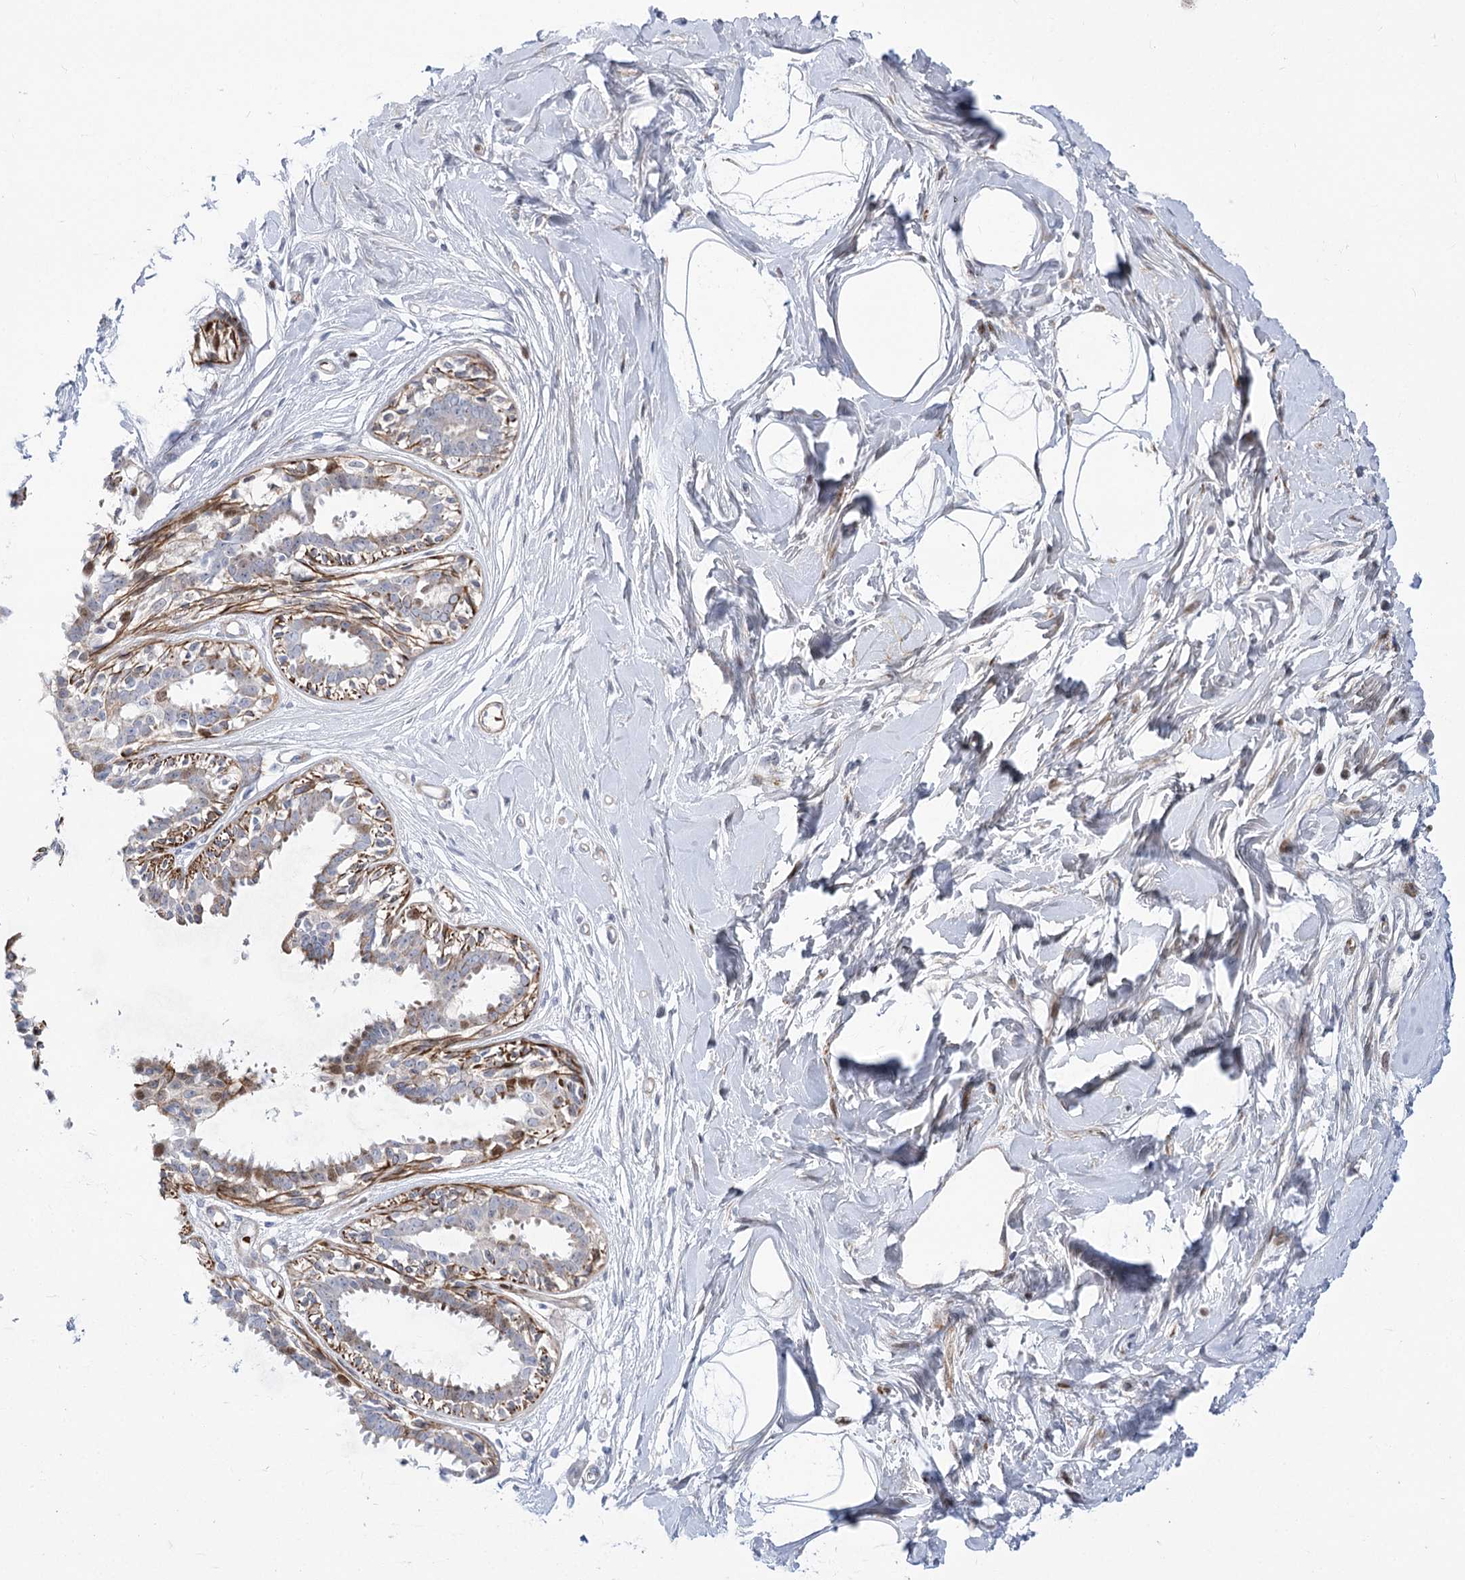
{"staining": {"intensity": "negative", "quantity": "none", "location": "none"}, "tissue": "breast", "cell_type": "Adipocytes", "image_type": "normal", "snomed": [{"axis": "morphology", "description": "Normal tissue, NOS"}, {"axis": "topography", "description": "Breast"}], "caption": "Immunohistochemistry photomicrograph of unremarkable breast stained for a protein (brown), which displays no positivity in adipocytes.", "gene": "ANKRD23", "patient": {"sex": "female", "age": 45}}